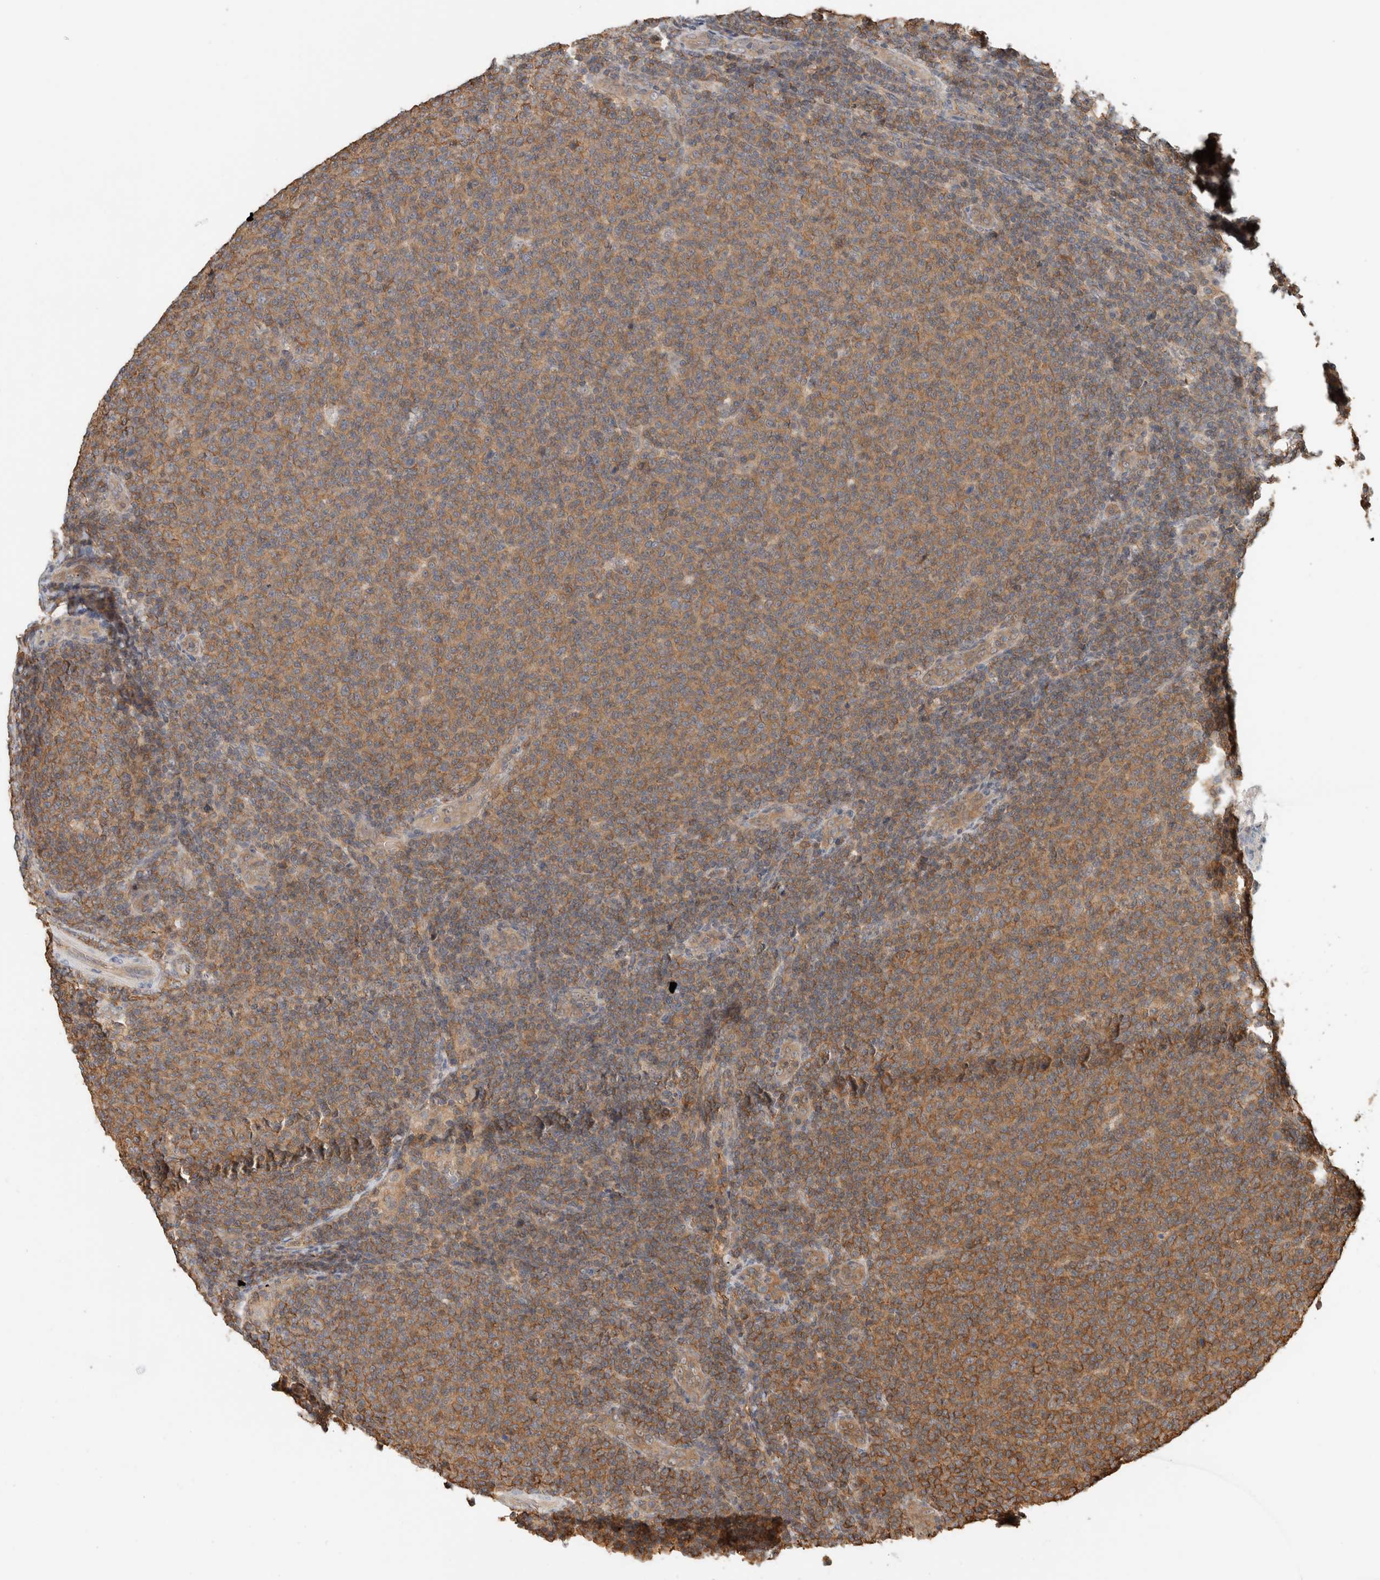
{"staining": {"intensity": "moderate", "quantity": ">75%", "location": "cytoplasmic/membranous"}, "tissue": "lymphoma", "cell_type": "Tumor cells", "image_type": "cancer", "snomed": [{"axis": "morphology", "description": "Malignant lymphoma, non-Hodgkin's type, Low grade"}, {"axis": "topography", "description": "Lymph node"}], "caption": "The immunohistochemical stain labels moderate cytoplasmic/membranous expression in tumor cells of lymphoma tissue.", "gene": "PFDN4", "patient": {"sex": "male", "age": 66}}